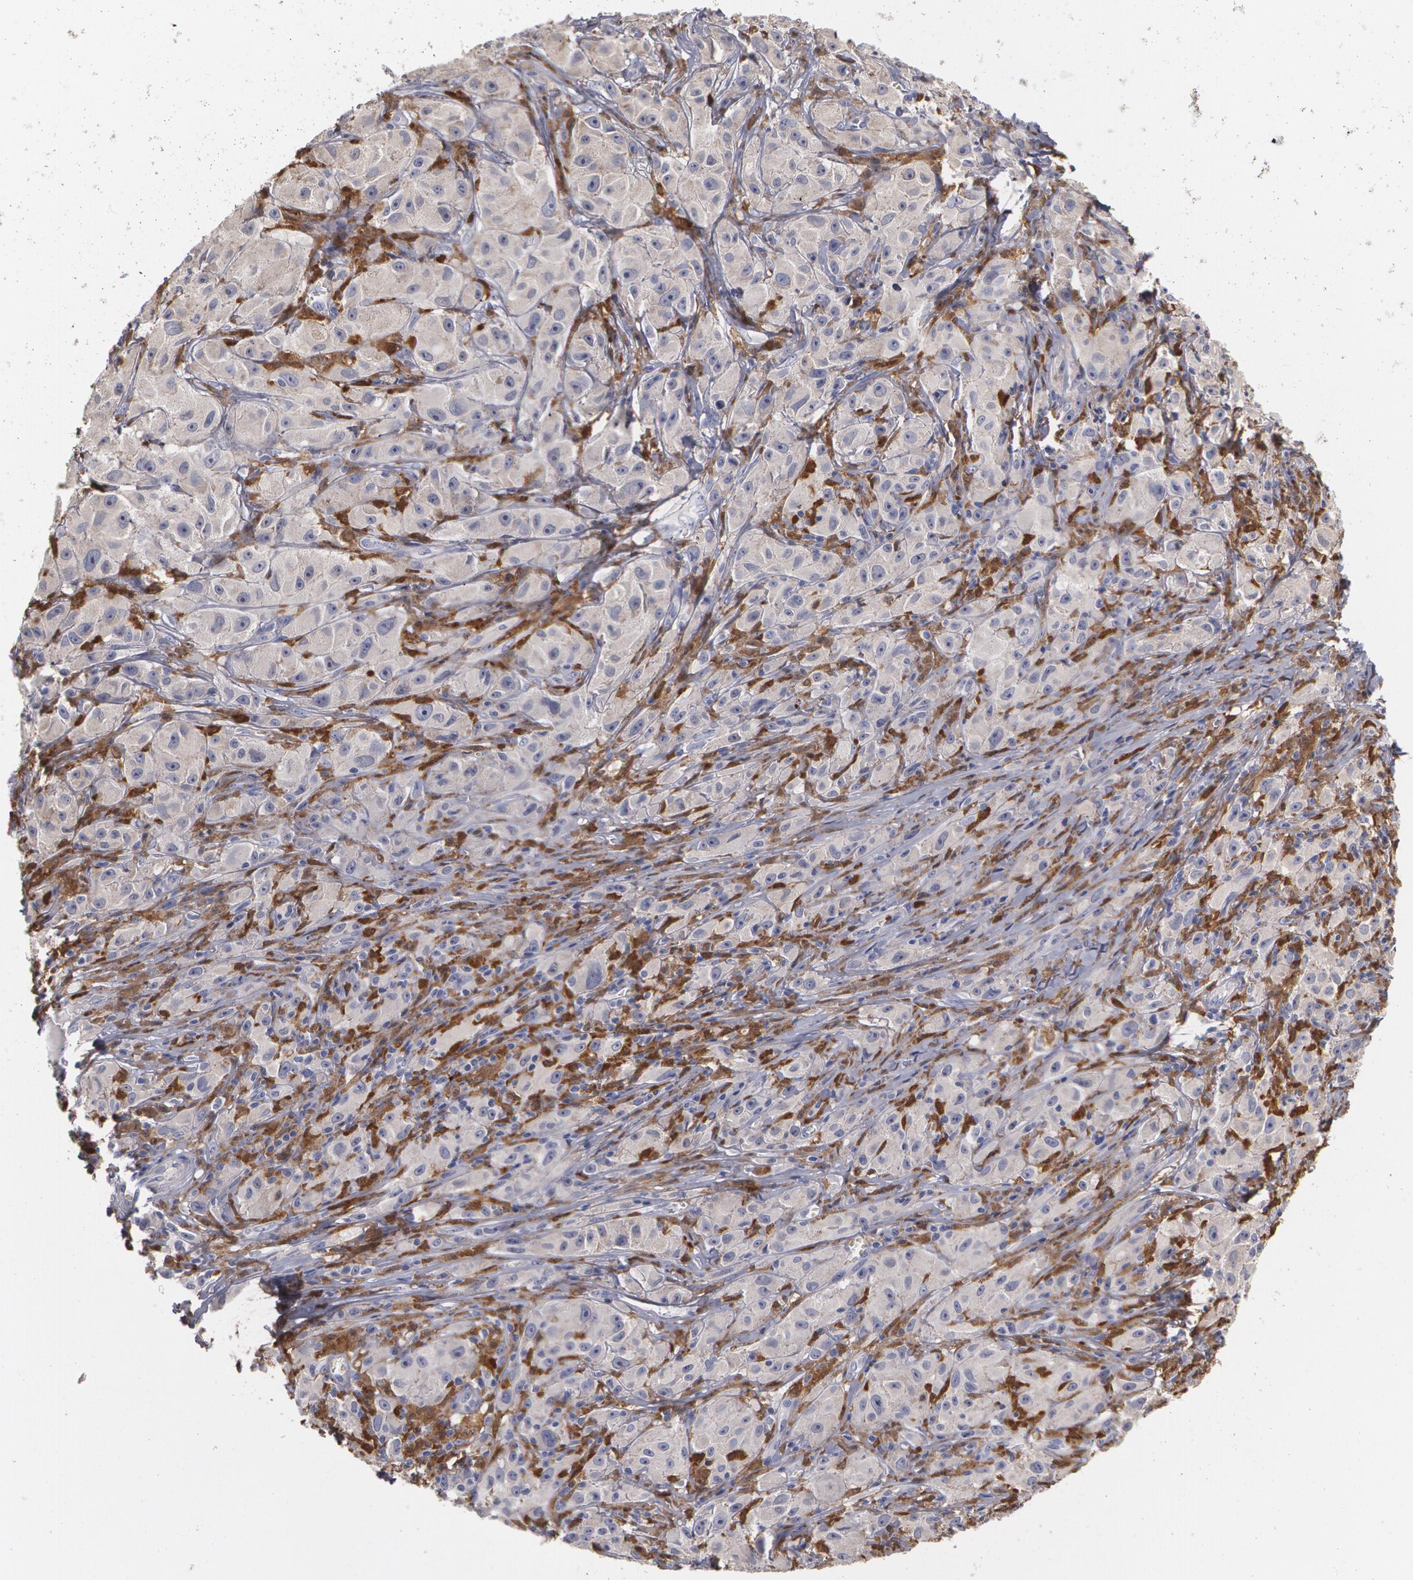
{"staining": {"intensity": "negative", "quantity": "none", "location": "none"}, "tissue": "melanoma", "cell_type": "Tumor cells", "image_type": "cancer", "snomed": [{"axis": "morphology", "description": "Malignant melanoma, NOS"}, {"axis": "topography", "description": "Skin"}], "caption": "Immunohistochemistry (IHC) micrograph of human malignant melanoma stained for a protein (brown), which reveals no expression in tumor cells.", "gene": "SYK", "patient": {"sex": "male", "age": 56}}